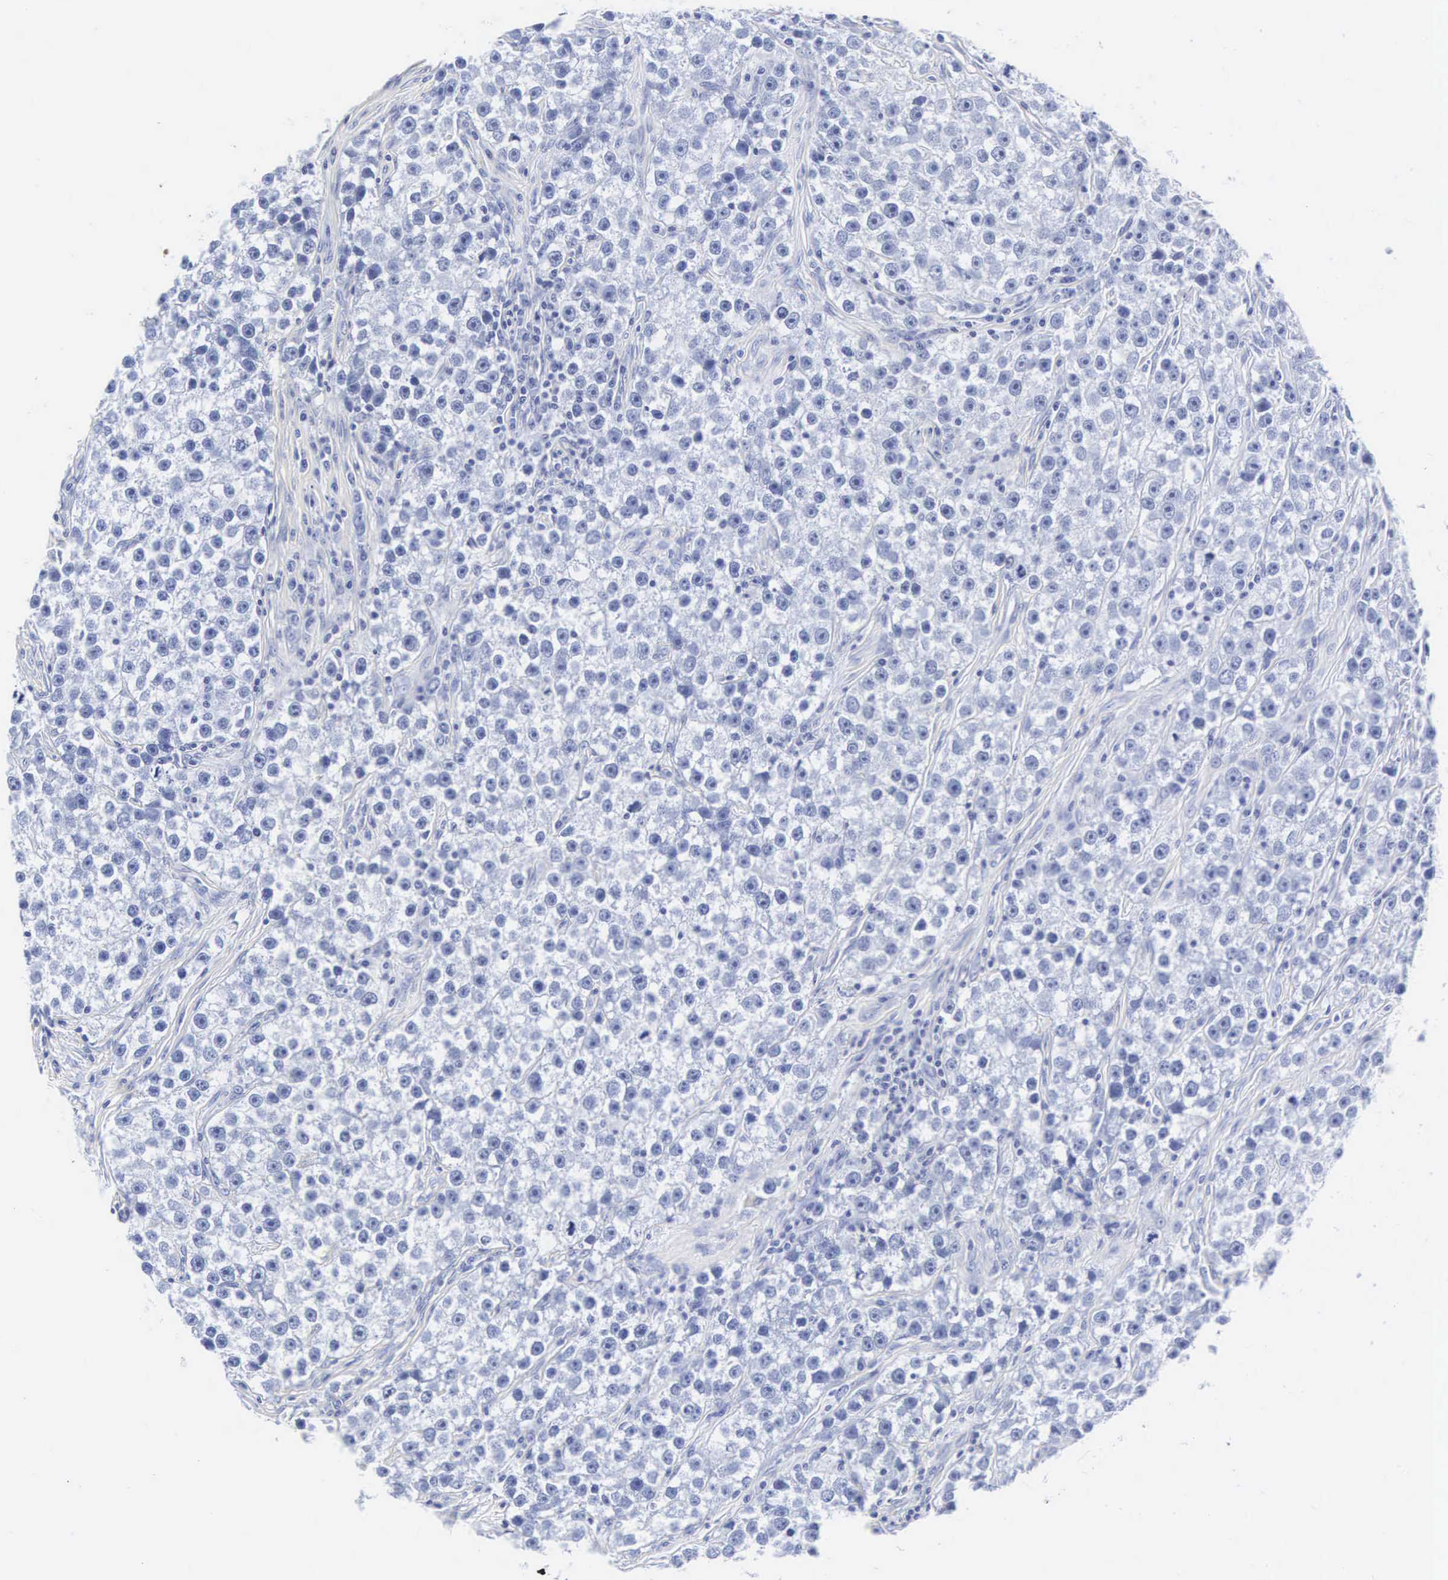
{"staining": {"intensity": "negative", "quantity": "none", "location": "none"}, "tissue": "testis cancer", "cell_type": "Tumor cells", "image_type": "cancer", "snomed": [{"axis": "morphology", "description": "Seminoma, NOS"}, {"axis": "topography", "description": "Testis"}], "caption": "Seminoma (testis) was stained to show a protein in brown. There is no significant positivity in tumor cells. (Stains: DAB (3,3'-diaminobenzidine) immunohistochemistry (IHC) with hematoxylin counter stain, Microscopy: brightfield microscopy at high magnification).", "gene": "INS", "patient": {"sex": "male", "age": 32}}